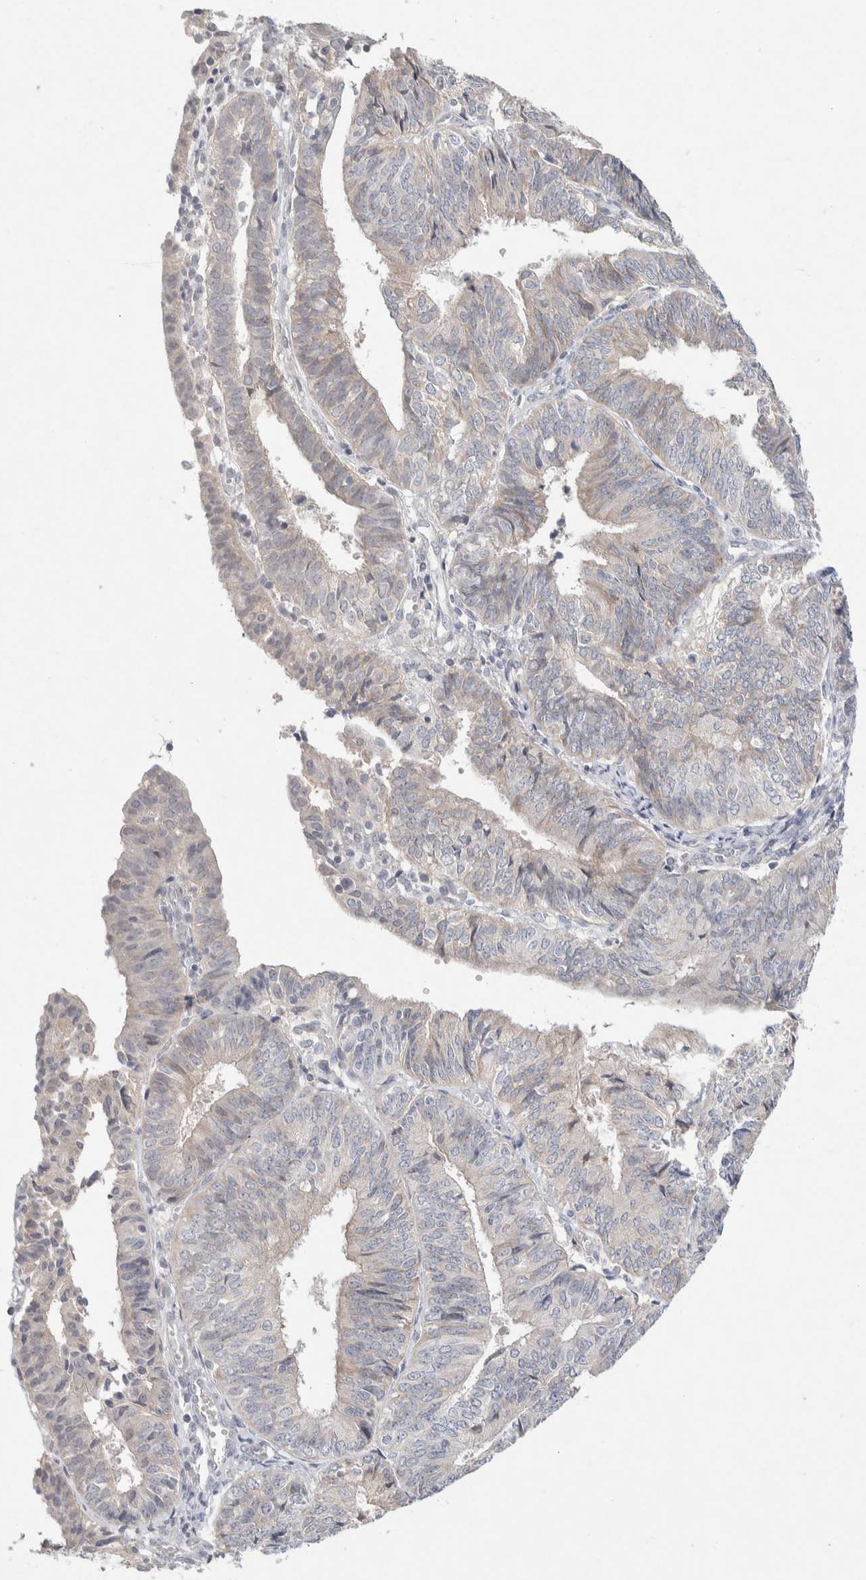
{"staining": {"intensity": "negative", "quantity": "none", "location": "none"}, "tissue": "endometrial cancer", "cell_type": "Tumor cells", "image_type": "cancer", "snomed": [{"axis": "morphology", "description": "Adenocarcinoma, NOS"}, {"axis": "topography", "description": "Endometrium"}], "caption": "Human endometrial cancer stained for a protein using immunohistochemistry exhibits no staining in tumor cells.", "gene": "CMTM4", "patient": {"sex": "female", "age": 58}}